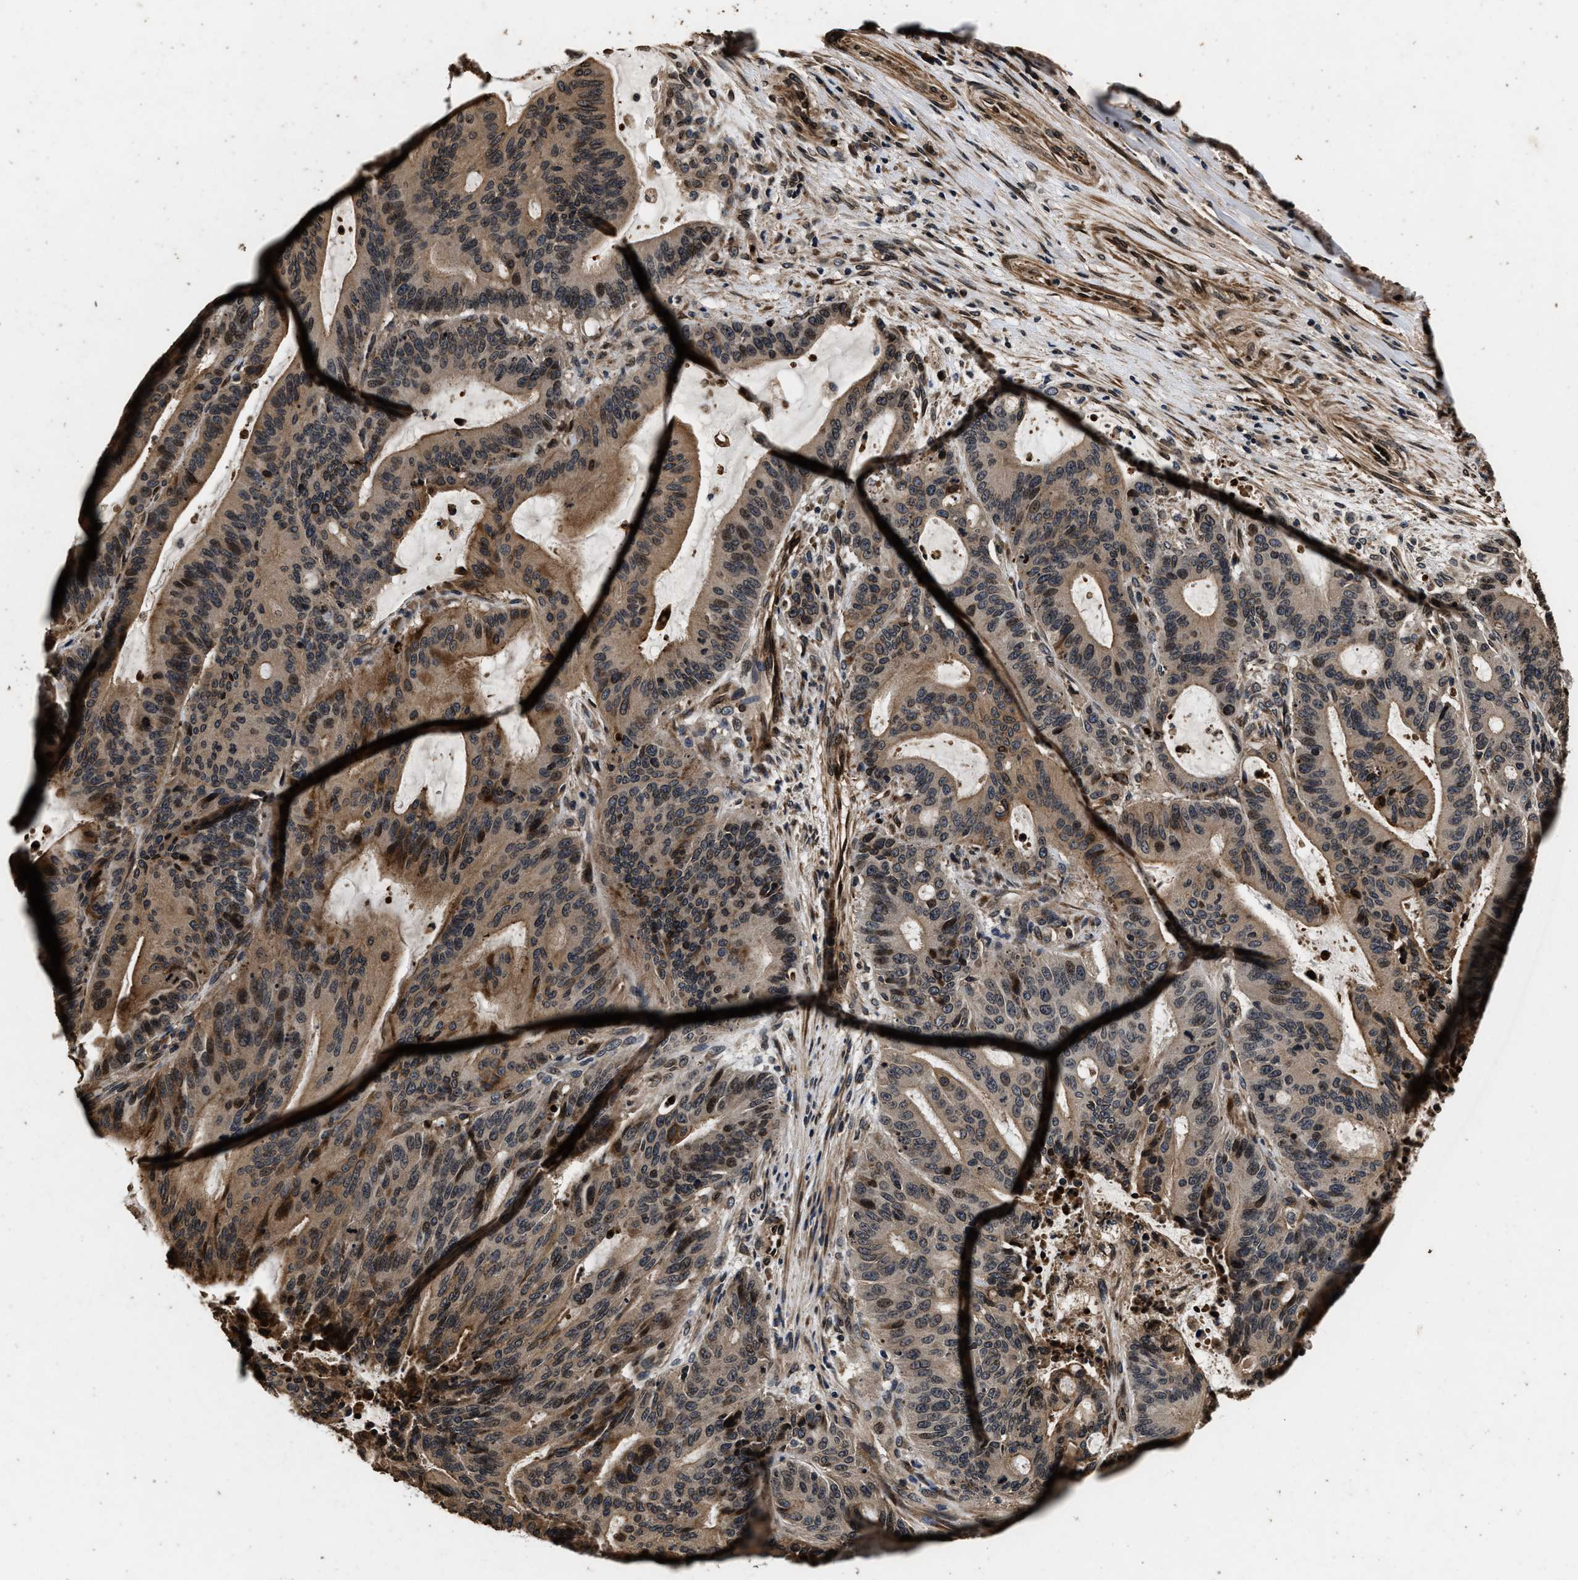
{"staining": {"intensity": "moderate", "quantity": ">75%", "location": "cytoplasmic/membranous,nuclear"}, "tissue": "liver cancer", "cell_type": "Tumor cells", "image_type": "cancer", "snomed": [{"axis": "morphology", "description": "Normal tissue, NOS"}, {"axis": "morphology", "description": "Cholangiocarcinoma"}, {"axis": "topography", "description": "Liver"}, {"axis": "topography", "description": "Peripheral nerve tissue"}], "caption": "A brown stain labels moderate cytoplasmic/membranous and nuclear expression of a protein in human cholangiocarcinoma (liver) tumor cells. (brown staining indicates protein expression, while blue staining denotes nuclei).", "gene": "ACCS", "patient": {"sex": "female", "age": 73}}